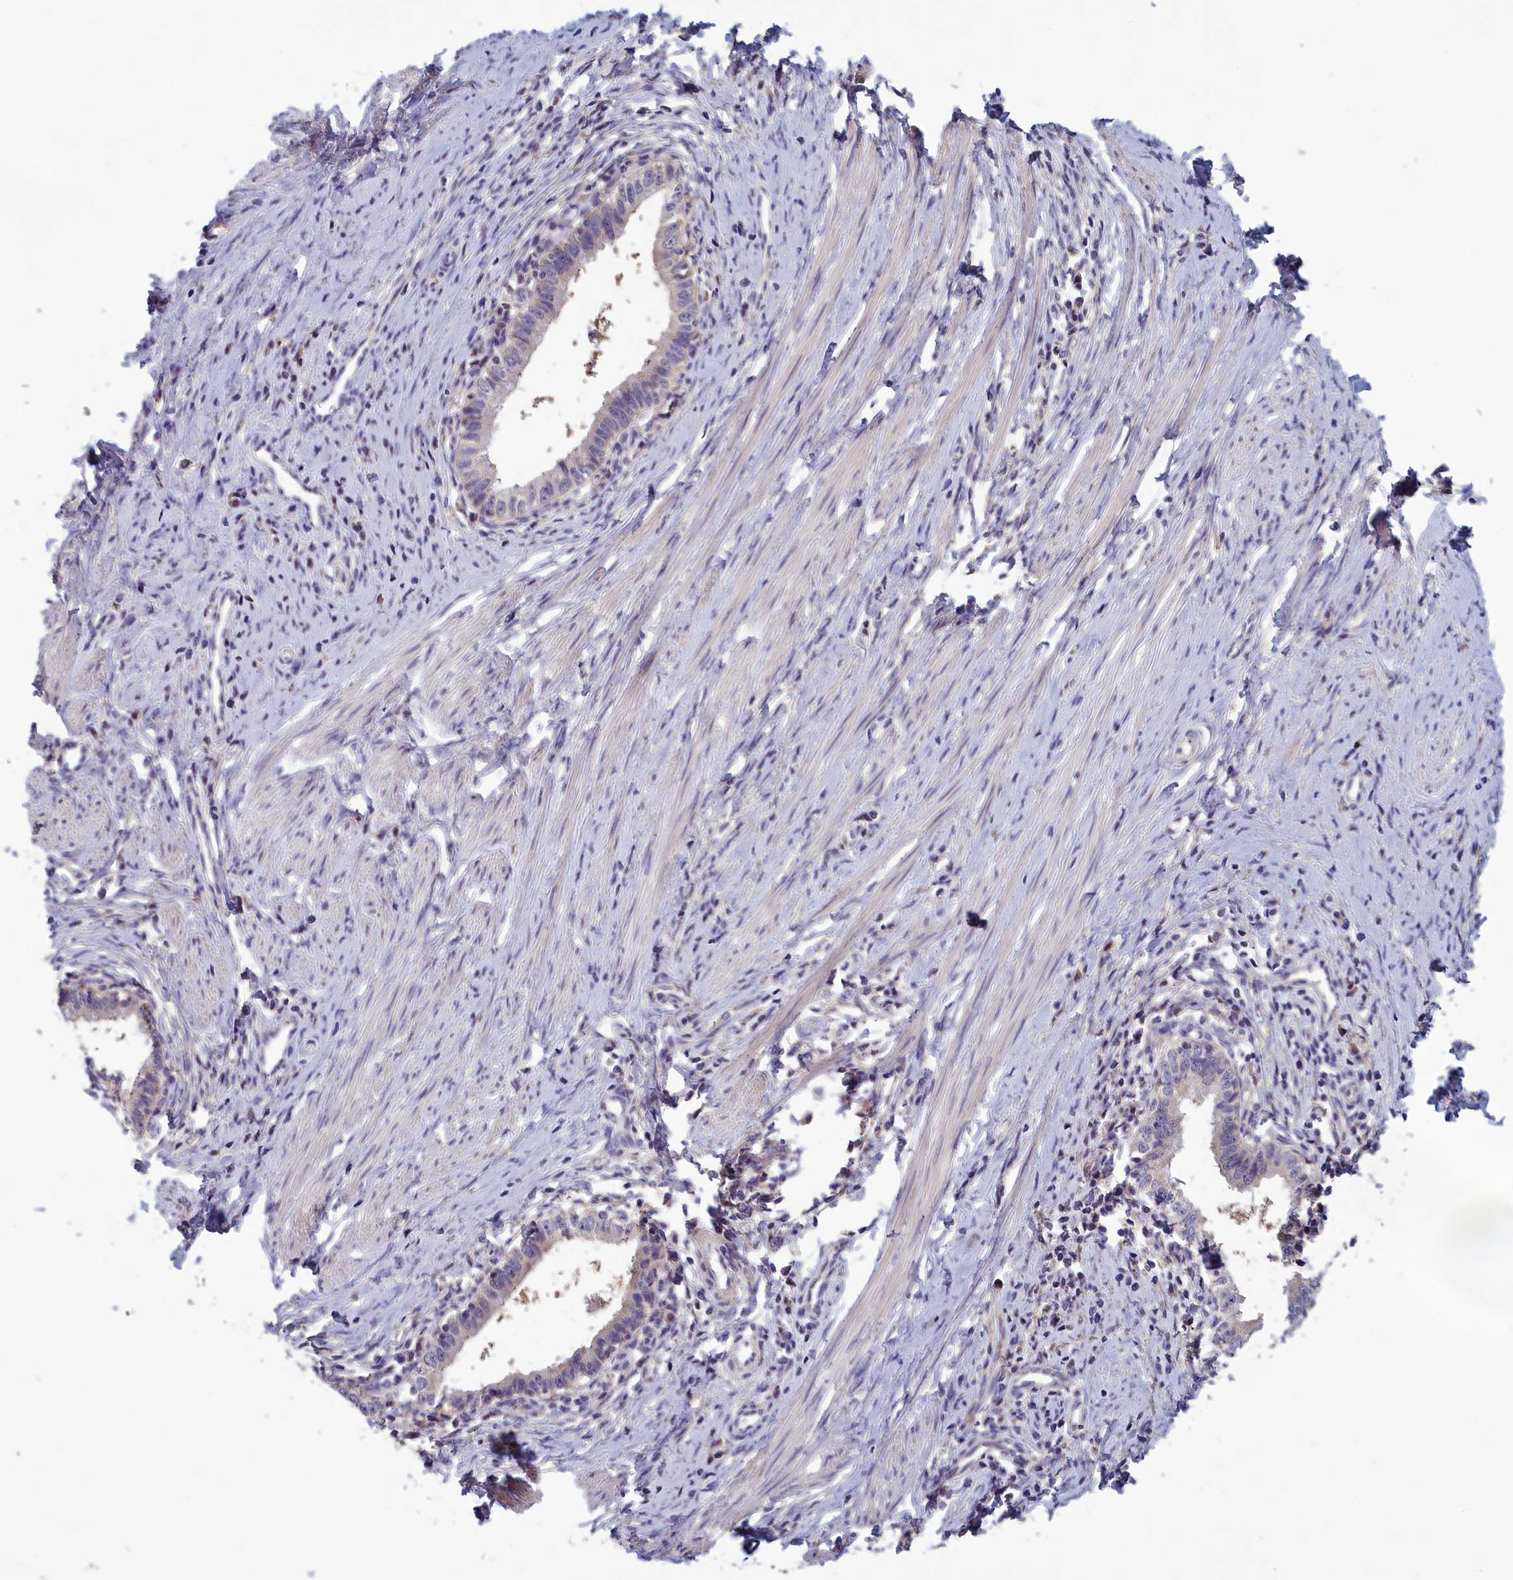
{"staining": {"intensity": "negative", "quantity": "none", "location": "none"}, "tissue": "cervical cancer", "cell_type": "Tumor cells", "image_type": "cancer", "snomed": [{"axis": "morphology", "description": "Adenocarcinoma, NOS"}, {"axis": "topography", "description": "Cervix"}], "caption": "Protein analysis of adenocarcinoma (cervical) exhibits no significant staining in tumor cells.", "gene": "HECA", "patient": {"sex": "female", "age": 36}}